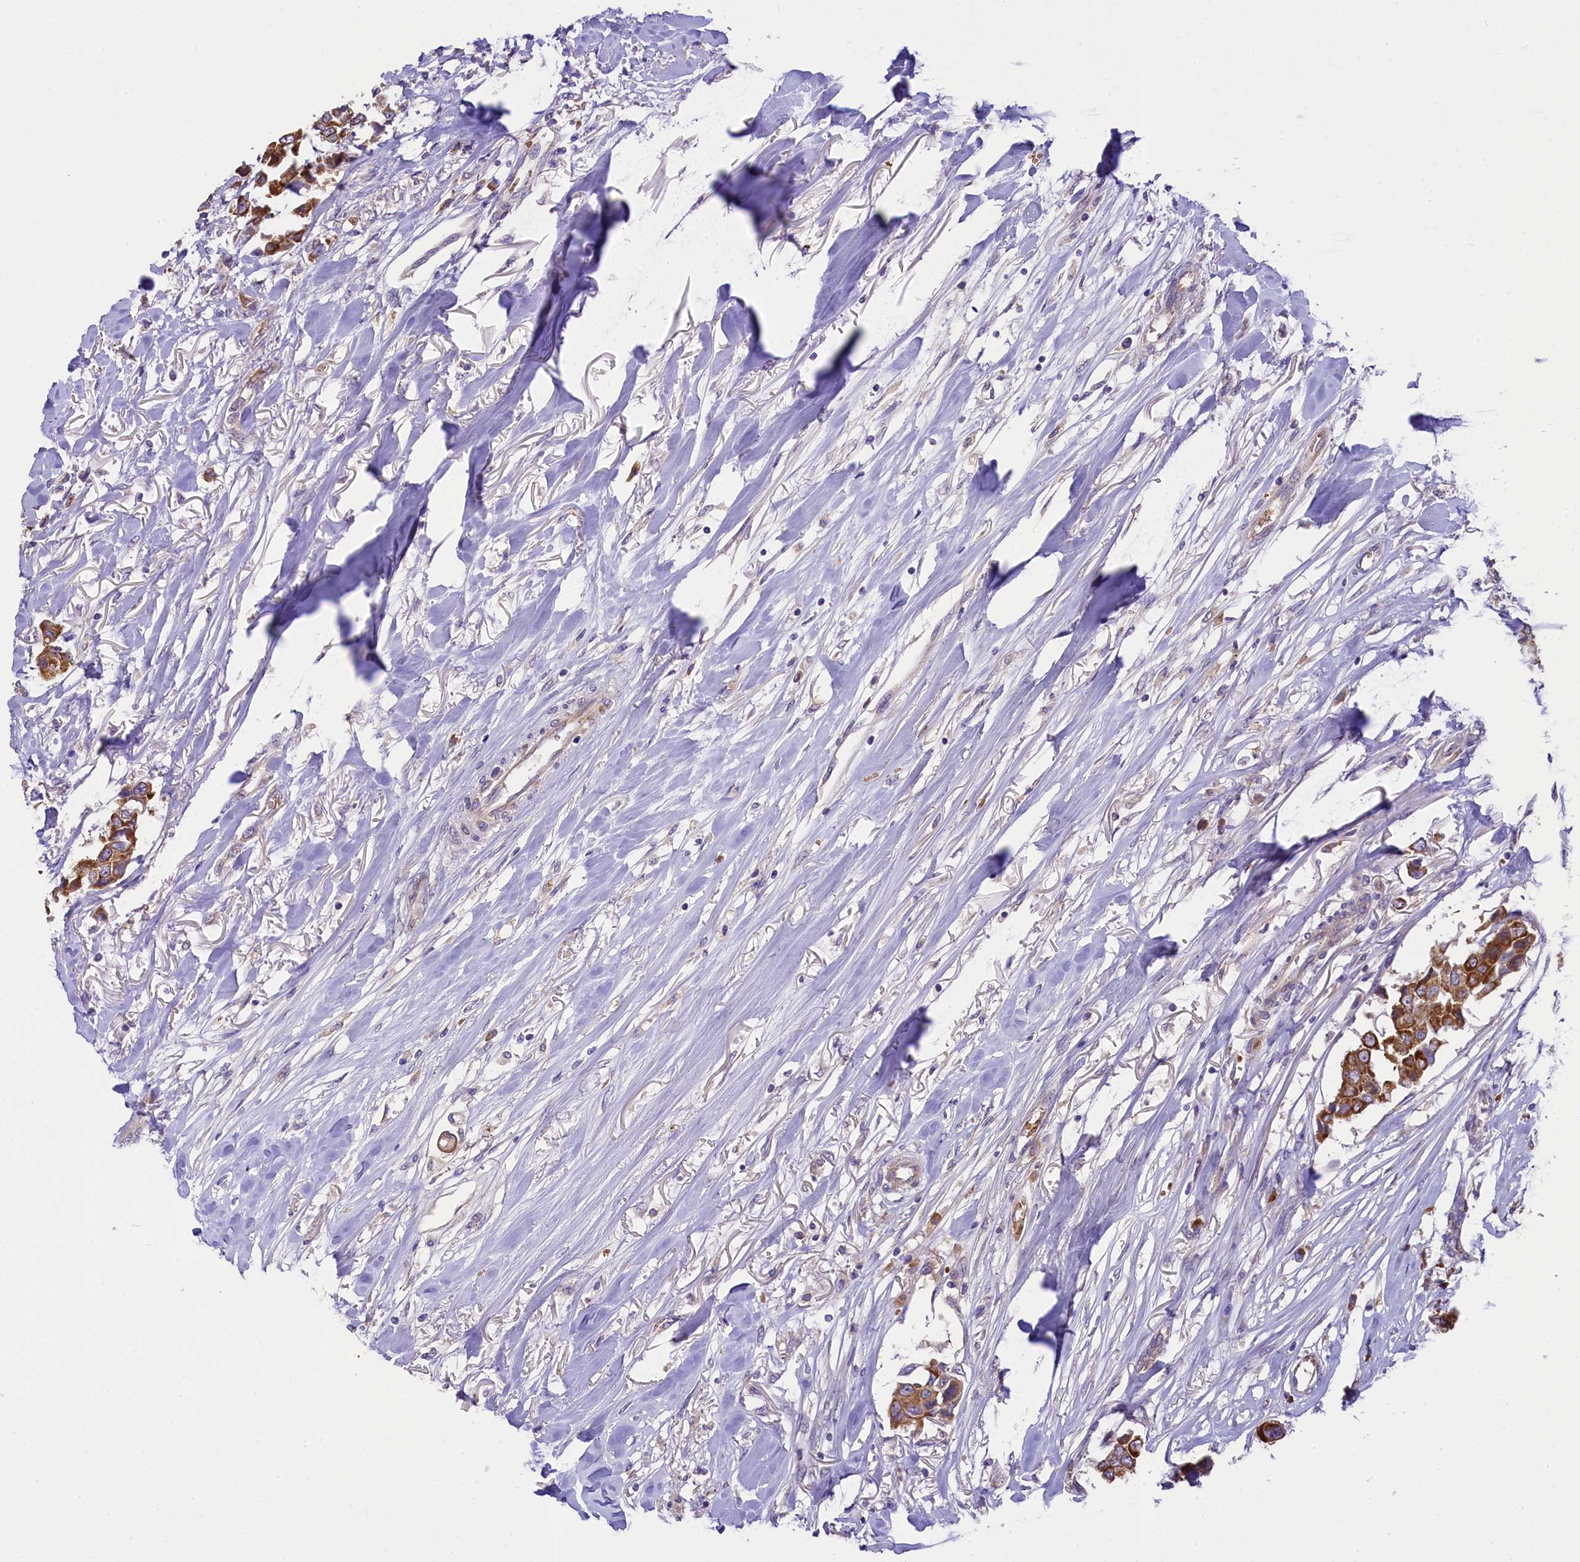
{"staining": {"intensity": "strong", "quantity": ">75%", "location": "cytoplasmic/membranous"}, "tissue": "breast cancer", "cell_type": "Tumor cells", "image_type": "cancer", "snomed": [{"axis": "morphology", "description": "Duct carcinoma"}, {"axis": "topography", "description": "Breast"}], "caption": "Brown immunohistochemical staining in breast cancer (invasive ductal carcinoma) displays strong cytoplasmic/membranous staining in approximately >75% of tumor cells.", "gene": "LARP4", "patient": {"sex": "female", "age": 80}}